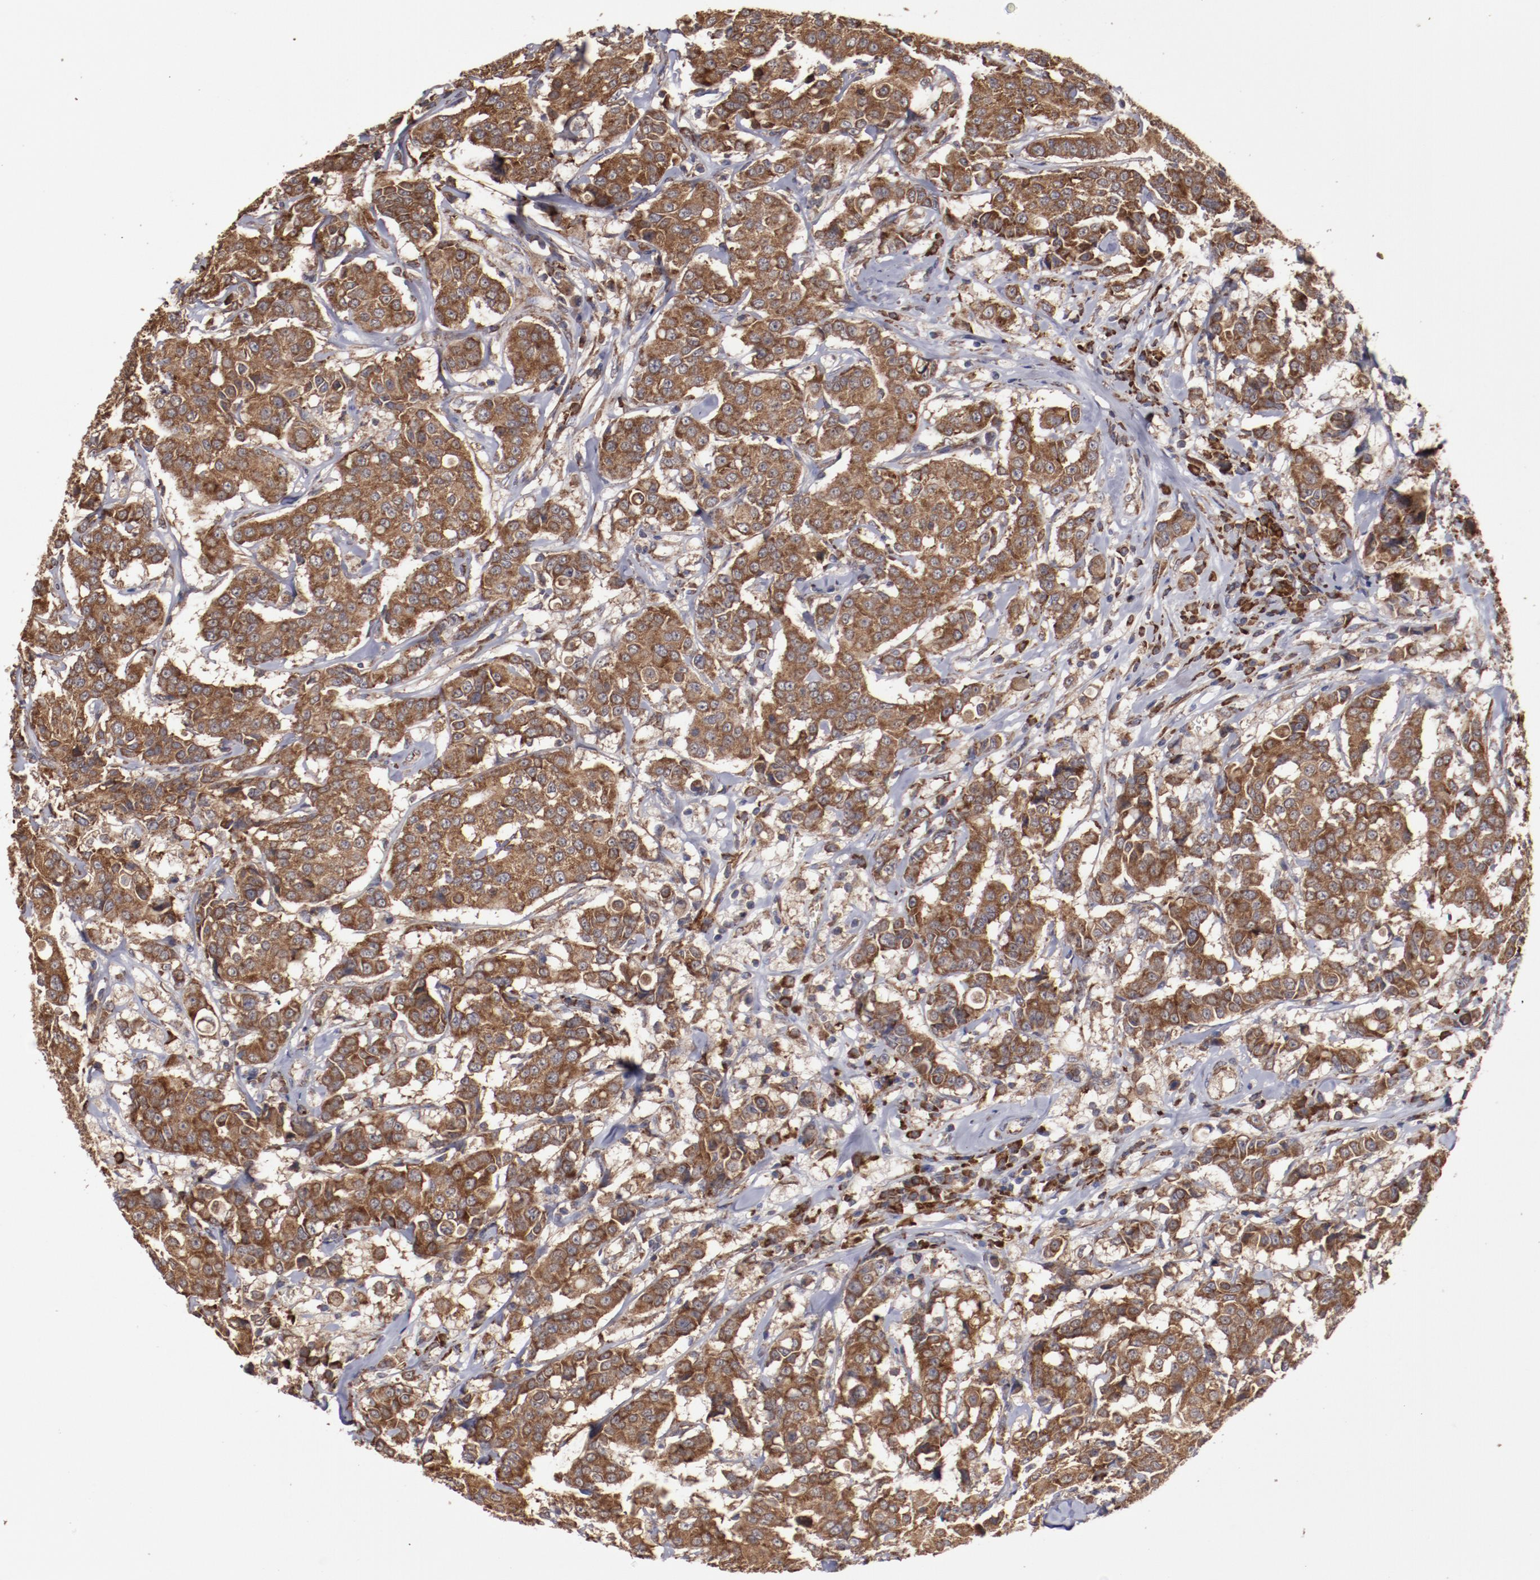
{"staining": {"intensity": "strong", "quantity": ">75%", "location": "cytoplasmic/membranous"}, "tissue": "breast cancer", "cell_type": "Tumor cells", "image_type": "cancer", "snomed": [{"axis": "morphology", "description": "Duct carcinoma"}, {"axis": "topography", "description": "Breast"}], "caption": "This histopathology image reveals immunohistochemistry (IHC) staining of intraductal carcinoma (breast), with high strong cytoplasmic/membranous expression in approximately >75% of tumor cells.", "gene": "RPS4Y1", "patient": {"sex": "female", "age": 27}}